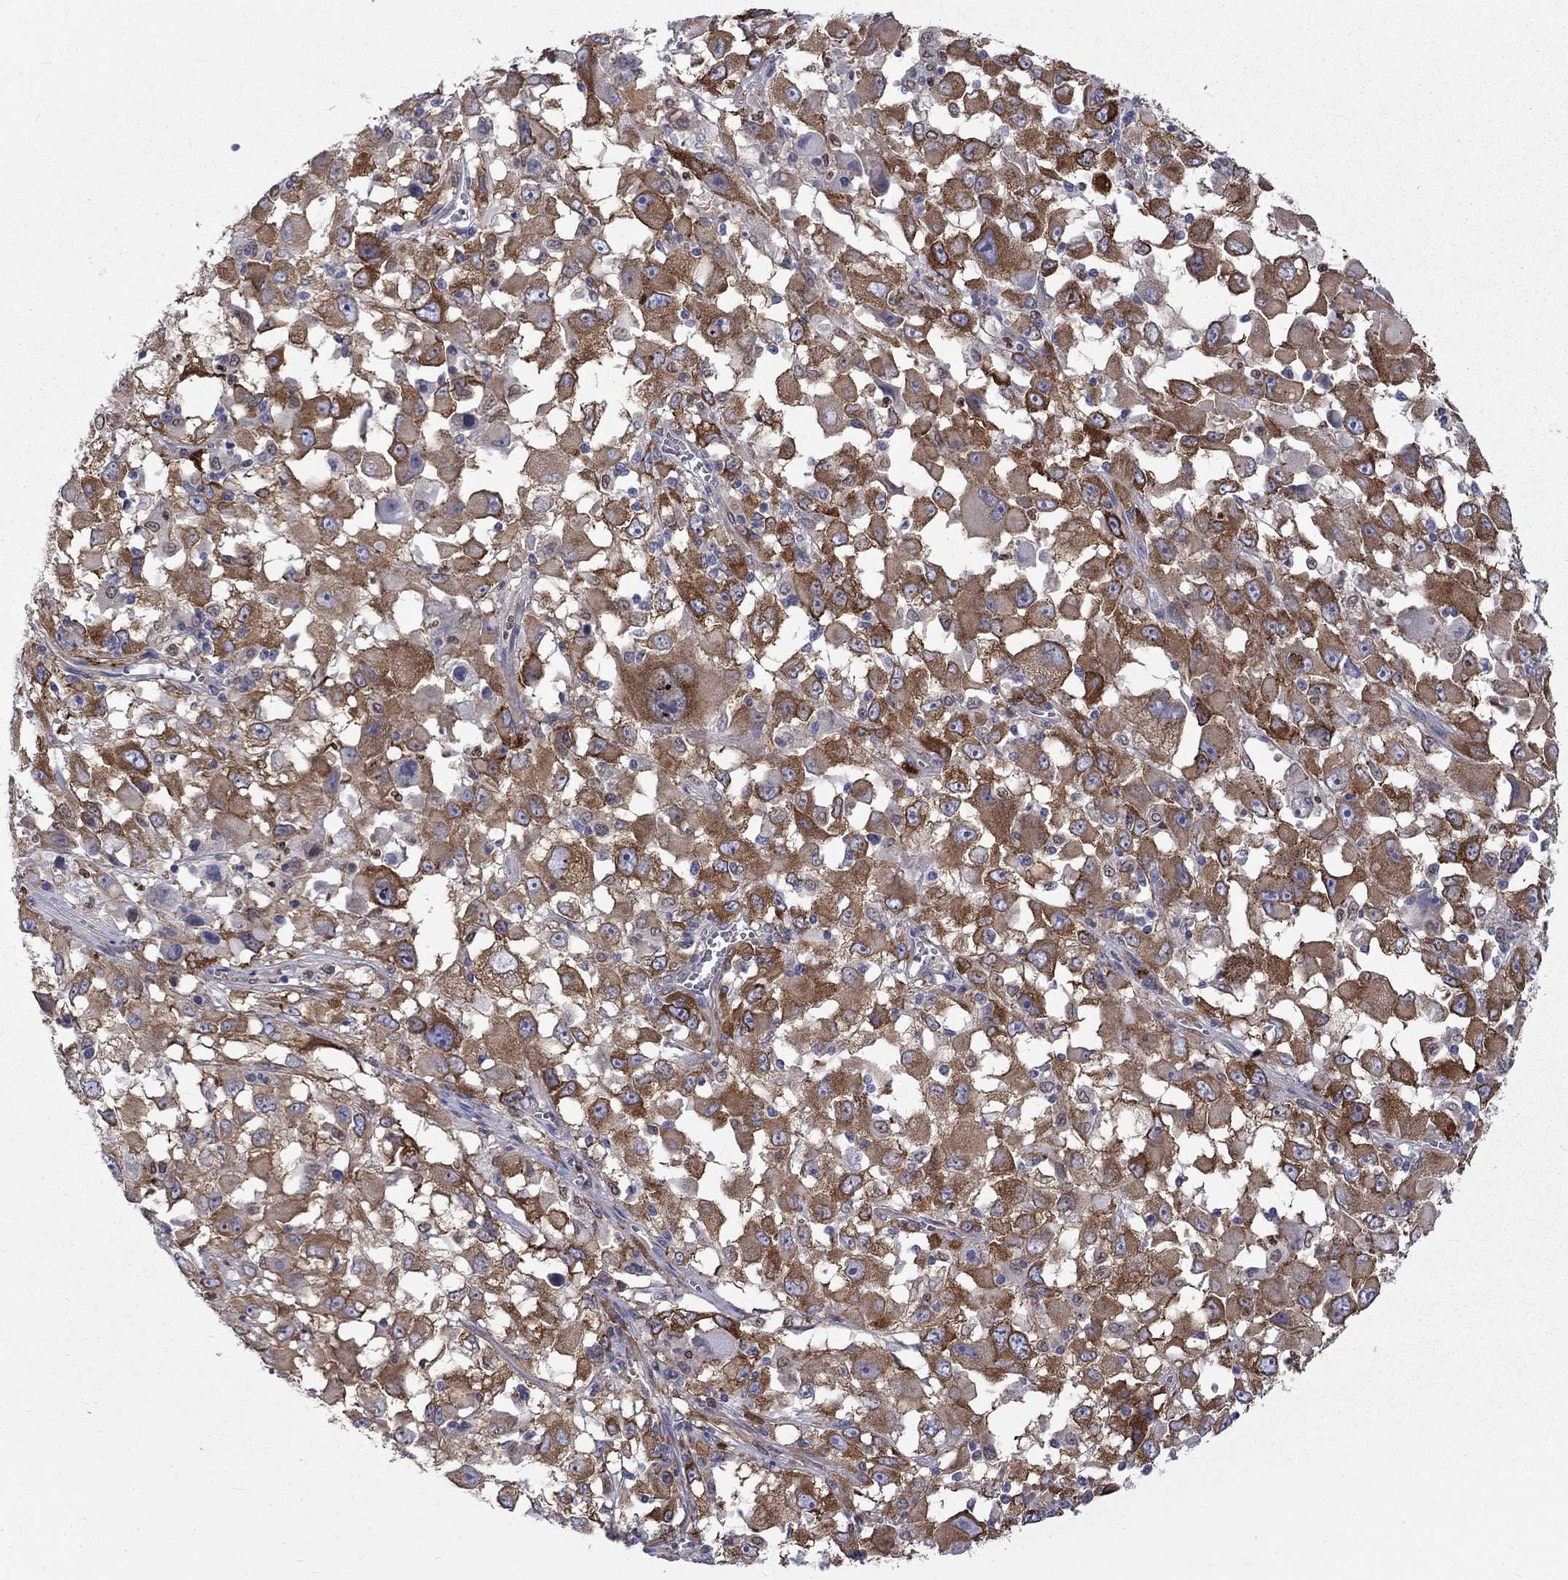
{"staining": {"intensity": "strong", "quantity": ">75%", "location": "cytoplasmic/membranous"}, "tissue": "melanoma", "cell_type": "Tumor cells", "image_type": "cancer", "snomed": [{"axis": "morphology", "description": "Malignant melanoma, Metastatic site"}, {"axis": "topography", "description": "Soft tissue"}], "caption": "A brown stain highlights strong cytoplasmic/membranous positivity of a protein in melanoma tumor cells.", "gene": "PABPC4", "patient": {"sex": "male", "age": 50}}